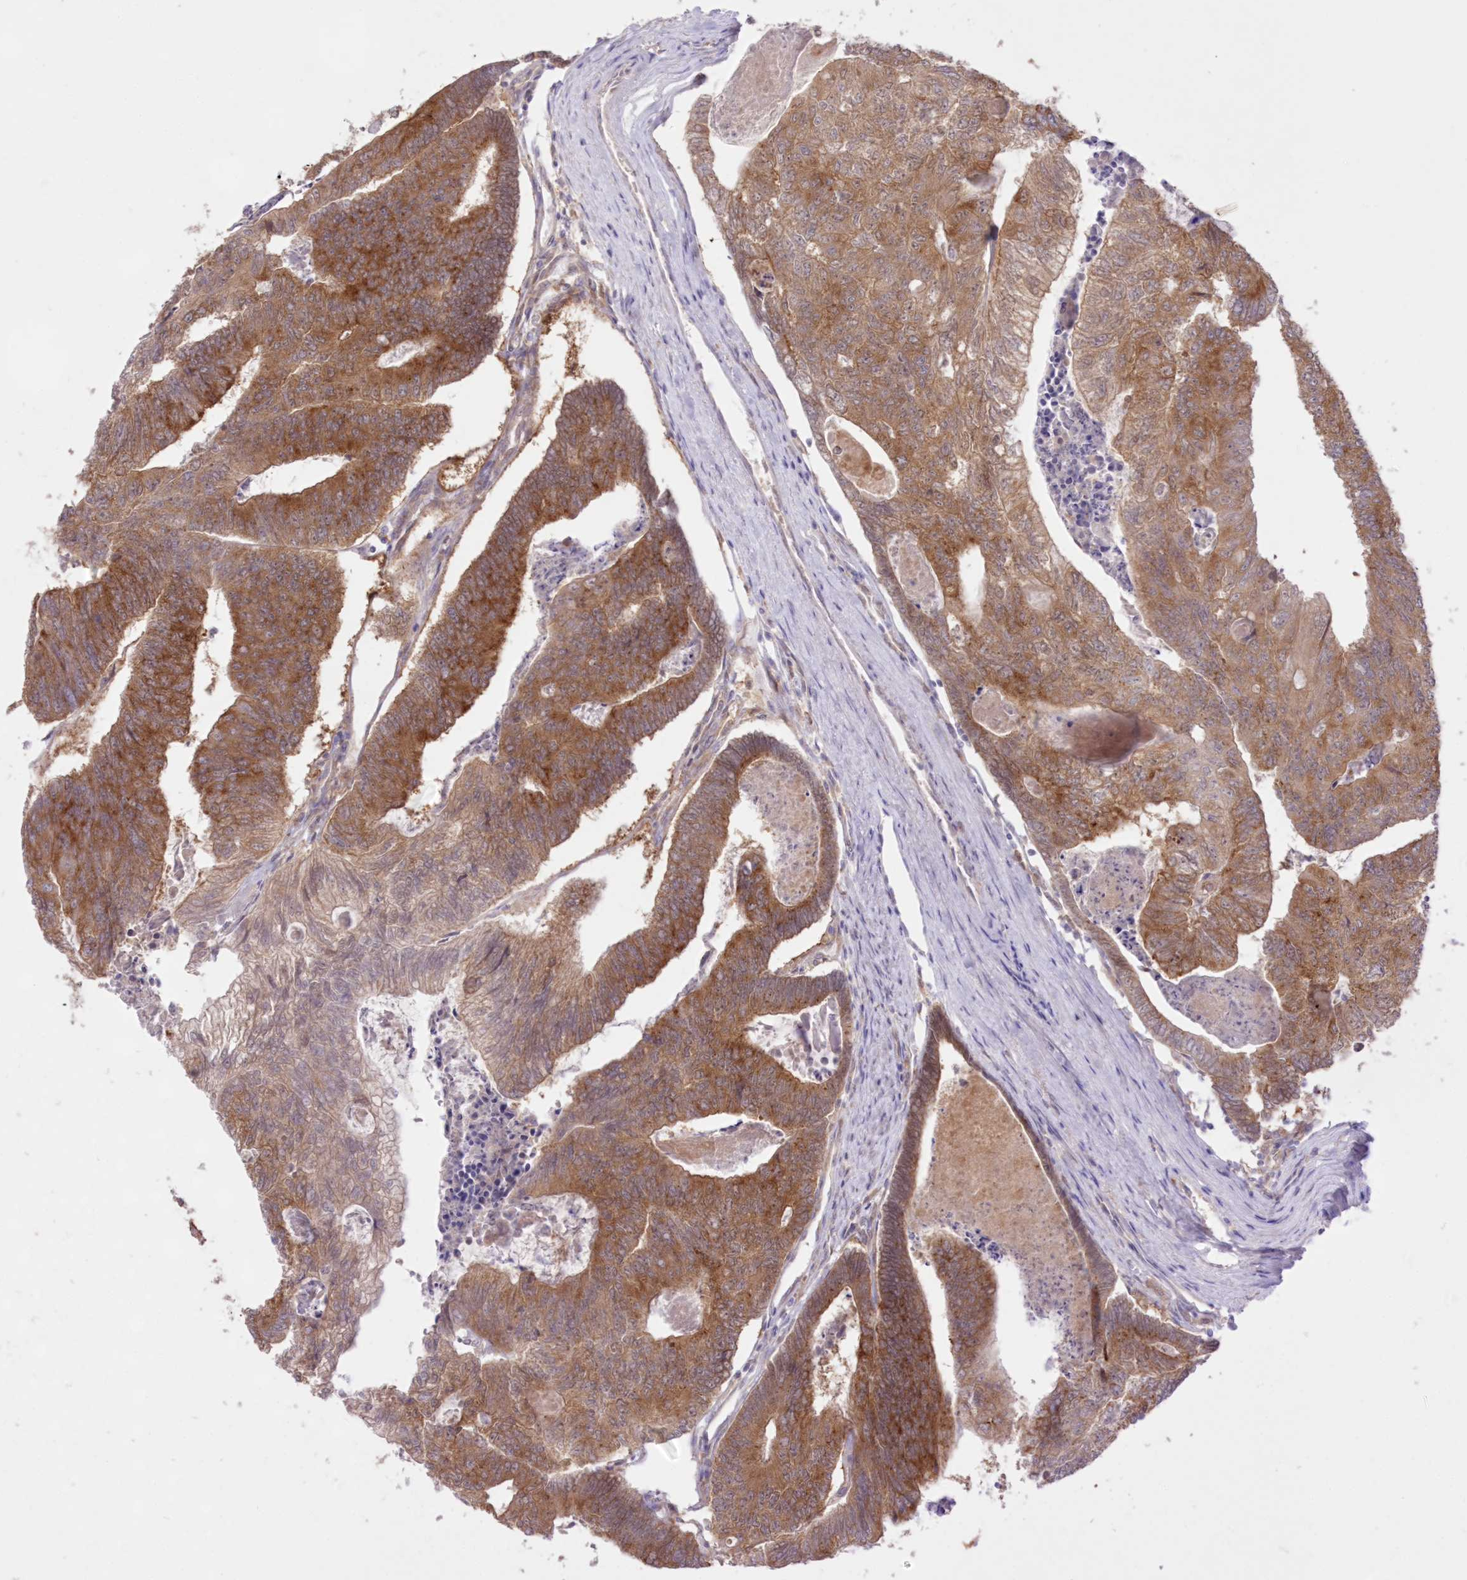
{"staining": {"intensity": "strong", "quantity": "25%-75%", "location": "cytoplasmic/membranous"}, "tissue": "colorectal cancer", "cell_type": "Tumor cells", "image_type": "cancer", "snomed": [{"axis": "morphology", "description": "Adenocarcinoma, NOS"}, {"axis": "topography", "description": "Colon"}], "caption": "This histopathology image shows immunohistochemistry (IHC) staining of human colorectal cancer (adenocarcinoma), with high strong cytoplasmic/membranous expression in approximately 25%-75% of tumor cells.", "gene": "RNPEP", "patient": {"sex": "female", "age": 67}}